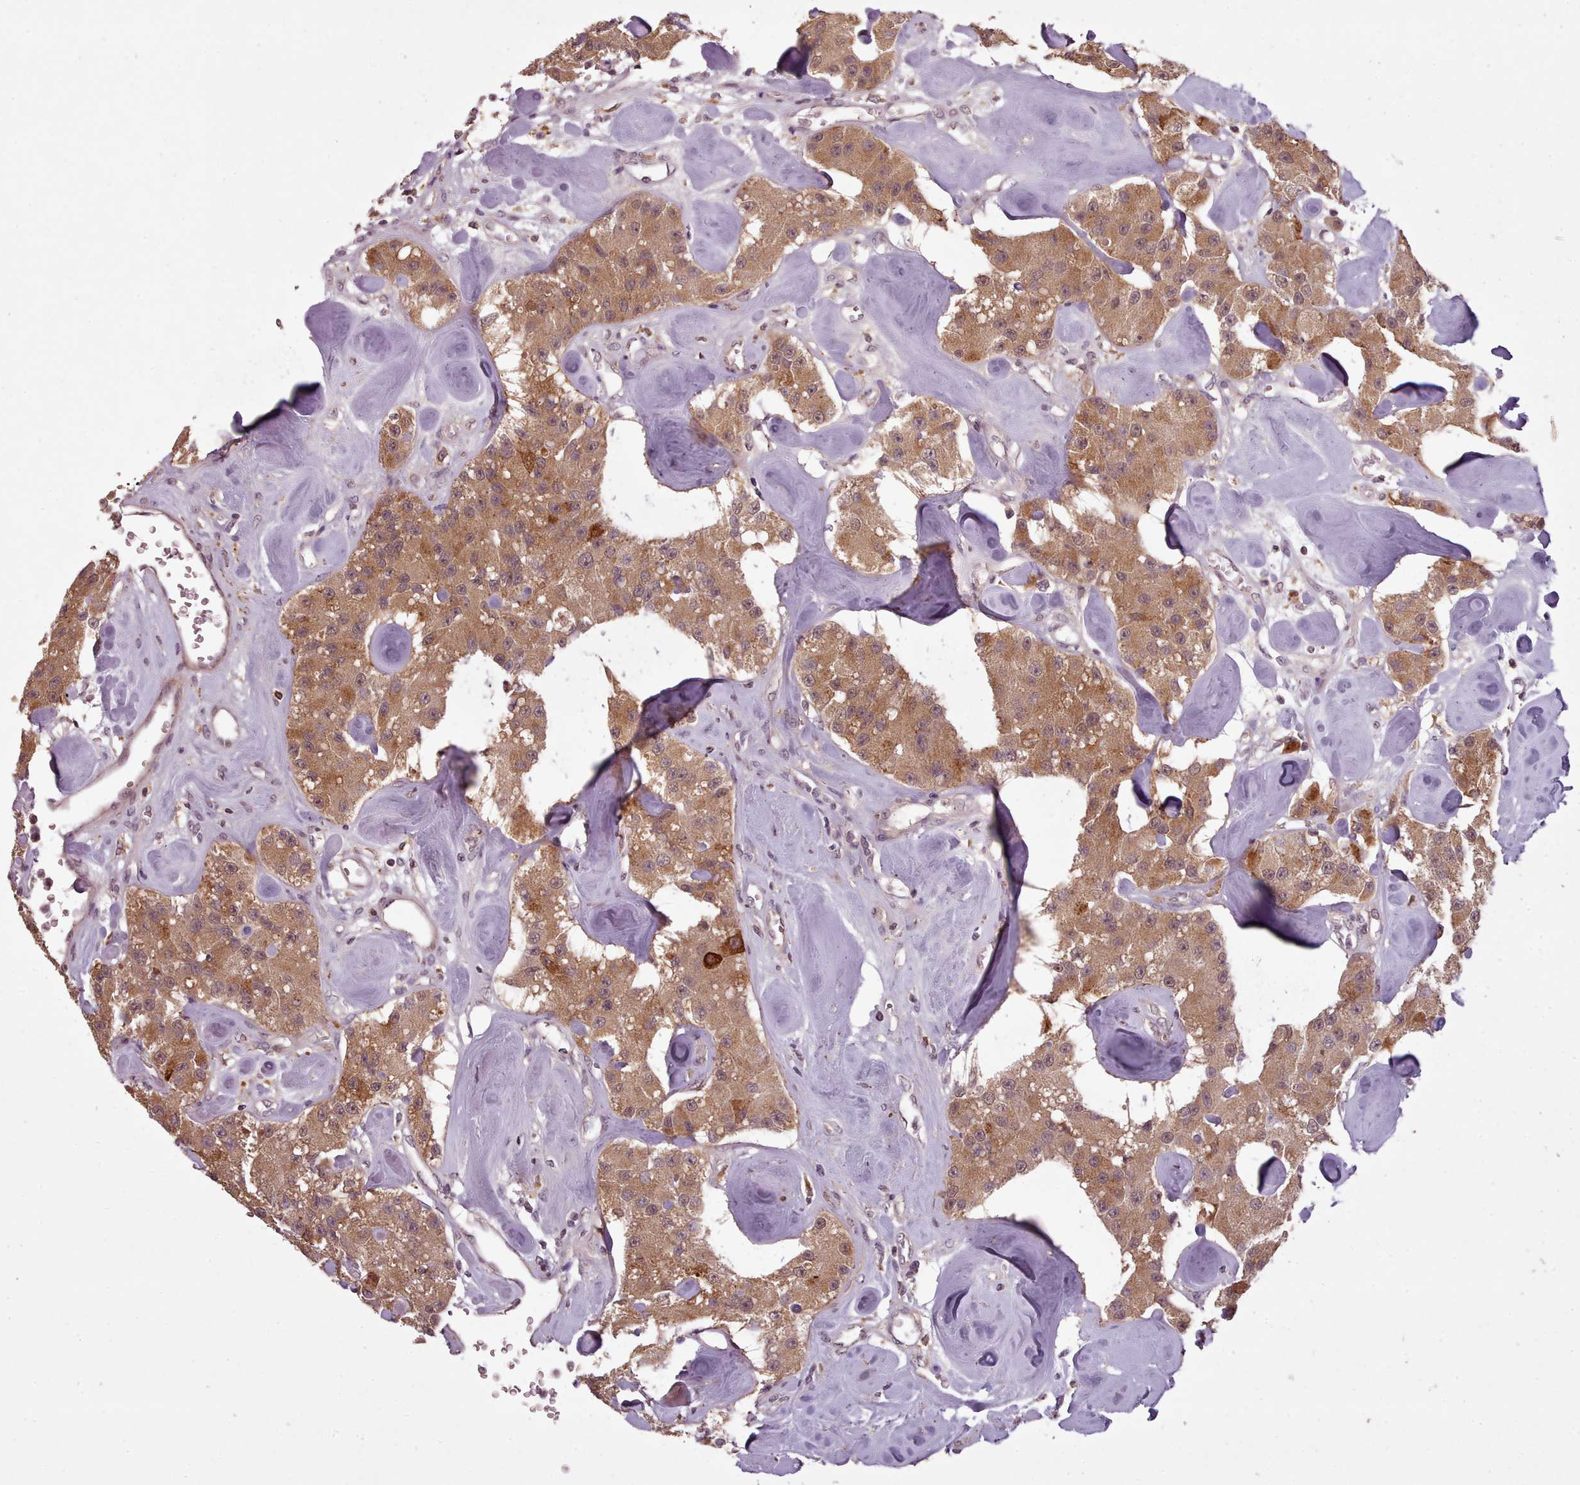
{"staining": {"intensity": "moderate", "quantity": ">75%", "location": "cytoplasmic/membranous,nuclear"}, "tissue": "carcinoid", "cell_type": "Tumor cells", "image_type": "cancer", "snomed": [{"axis": "morphology", "description": "Carcinoid, malignant, NOS"}, {"axis": "topography", "description": "Pancreas"}], "caption": "Carcinoid (malignant) stained with immunohistochemistry demonstrates moderate cytoplasmic/membranous and nuclear staining in approximately >75% of tumor cells.", "gene": "CDC6", "patient": {"sex": "male", "age": 41}}